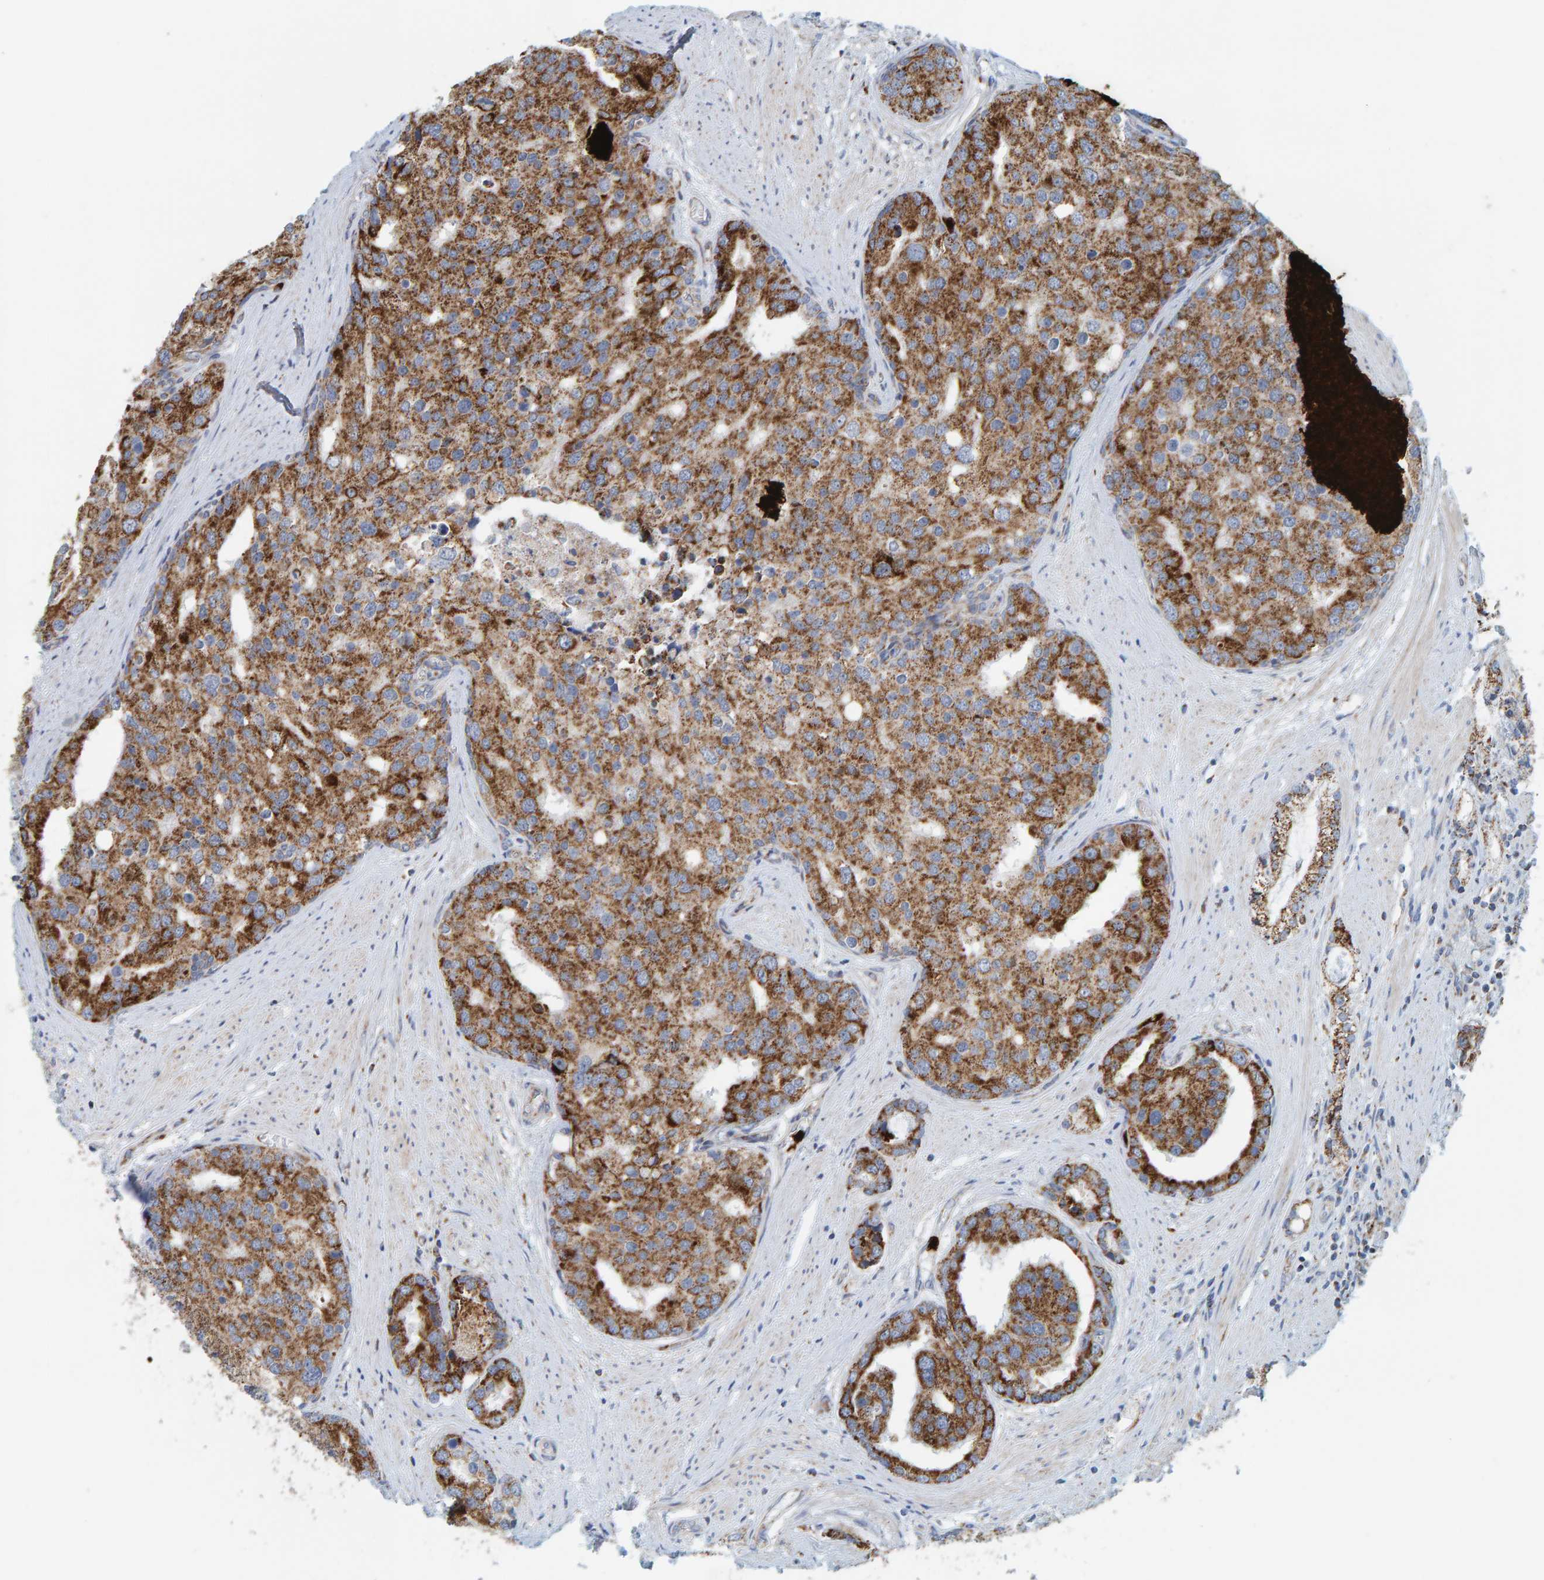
{"staining": {"intensity": "strong", "quantity": ">75%", "location": "cytoplasmic/membranous"}, "tissue": "prostate cancer", "cell_type": "Tumor cells", "image_type": "cancer", "snomed": [{"axis": "morphology", "description": "Adenocarcinoma, High grade"}, {"axis": "topography", "description": "Prostate"}], "caption": "Immunohistochemical staining of human adenocarcinoma (high-grade) (prostate) displays strong cytoplasmic/membranous protein staining in about >75% of tumor cells.", "gene": "B9D1", "patient": {"sex": "male", "age": 50}}